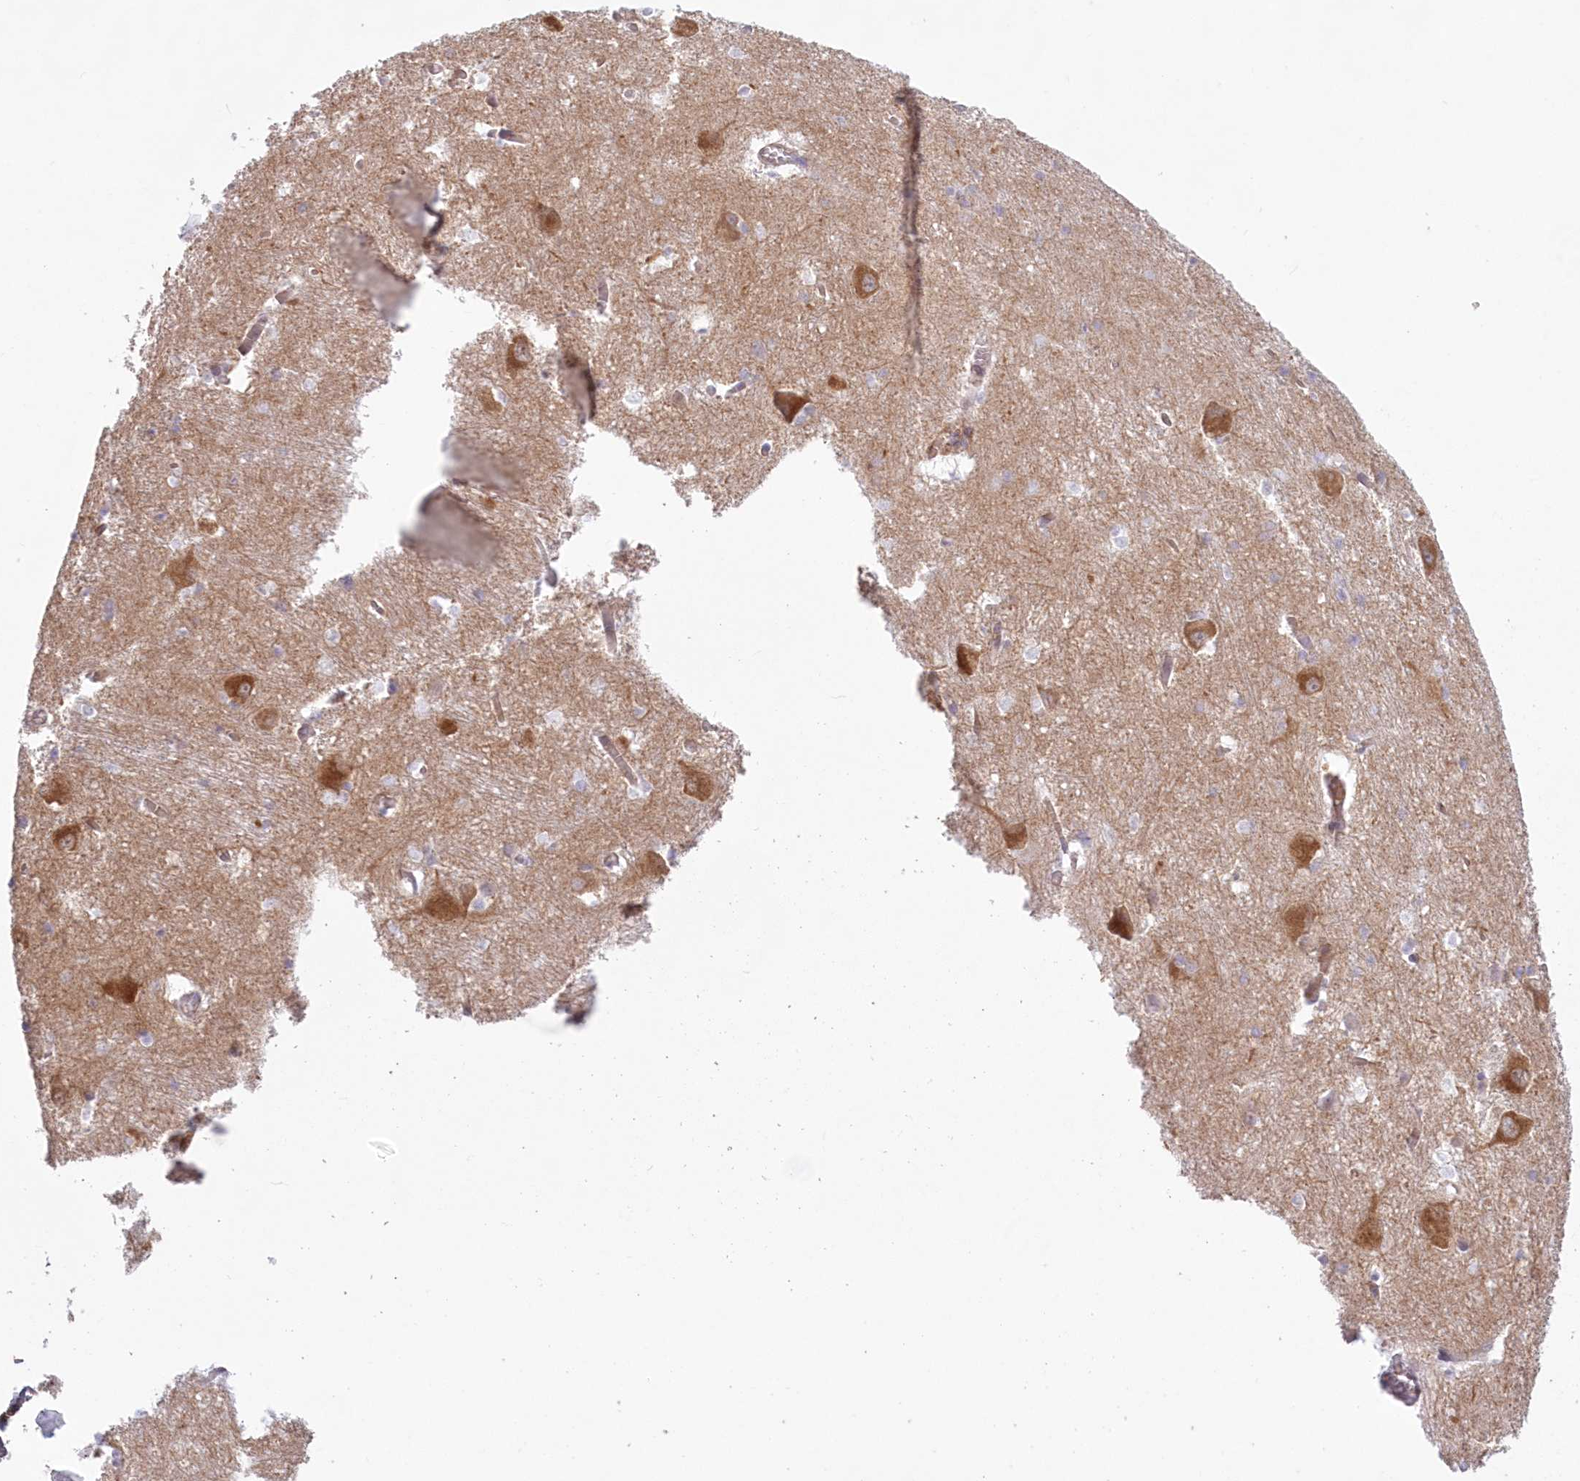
{"staining": {"intensity": "negative", "quantity": "none", "location": "none"}, "tissue": "caudate", "cell_type": "Glial cells", "image_type": "normal", "snomed": [{"axis": "morphology", "description": "Normal tissue, NOS"}, {"axis": "topography", "description": "Lateral ventricle wall"}], "caption": "The image demonstrates no staining of glial cells in benign caudate.", "gene": "RAB11FIP5", "patient": {"sex": "male", "age": 37}}